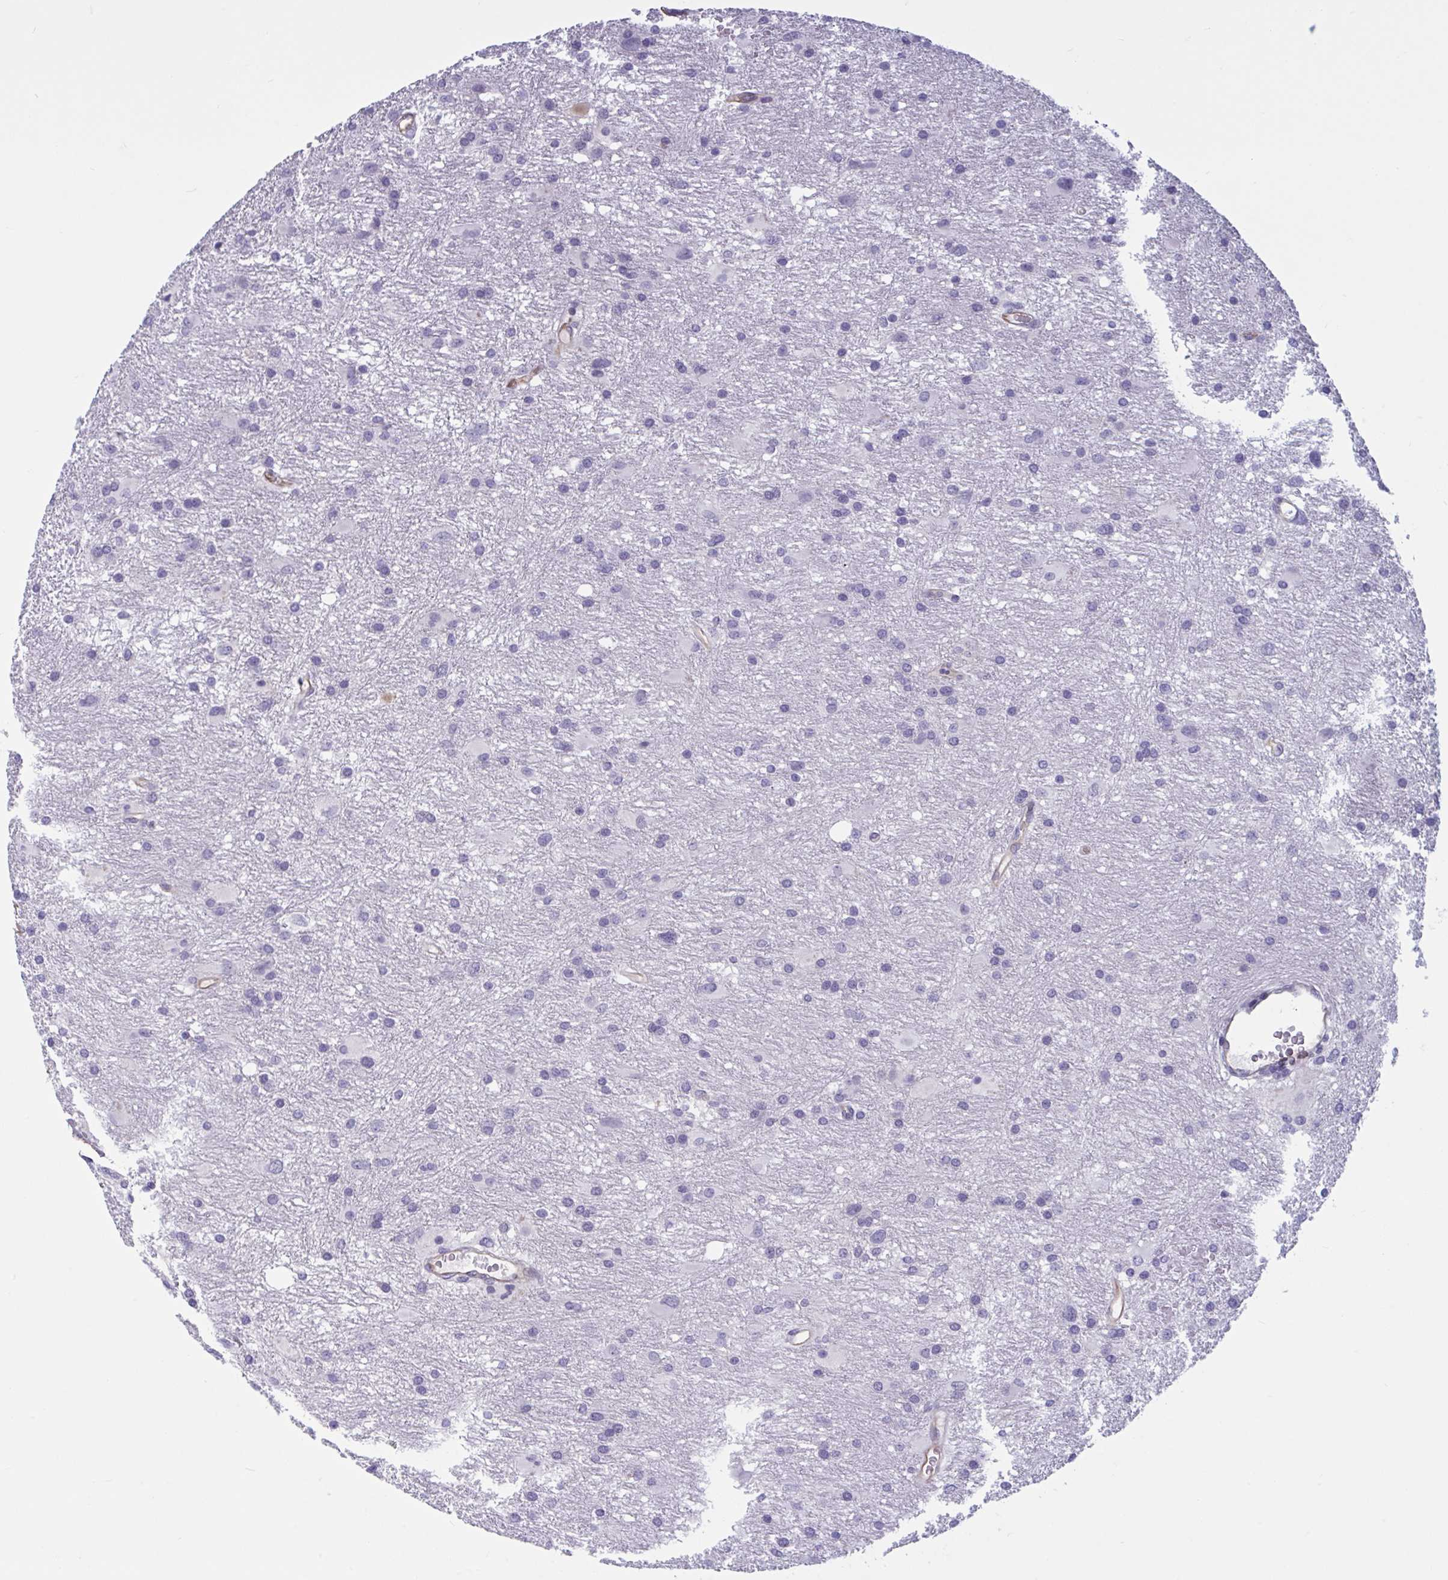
{"staining": {"intensity": "negative", "quantity": "none", "location": "none"}, "tissue": "glioma", "cell_type": "Tumor cells", "image_type": "cancer", "snomed": [{"axis": "morphology", "description": "Glioma, malignant, High grade"}, {"axis": "topography", "description": "Brain"}], "caption": "Tumor cells show no significant protein staining in malignant glioma (high-grade).", "gene": "OR1L3", "patient": {"sex": "male", "age": 53}}